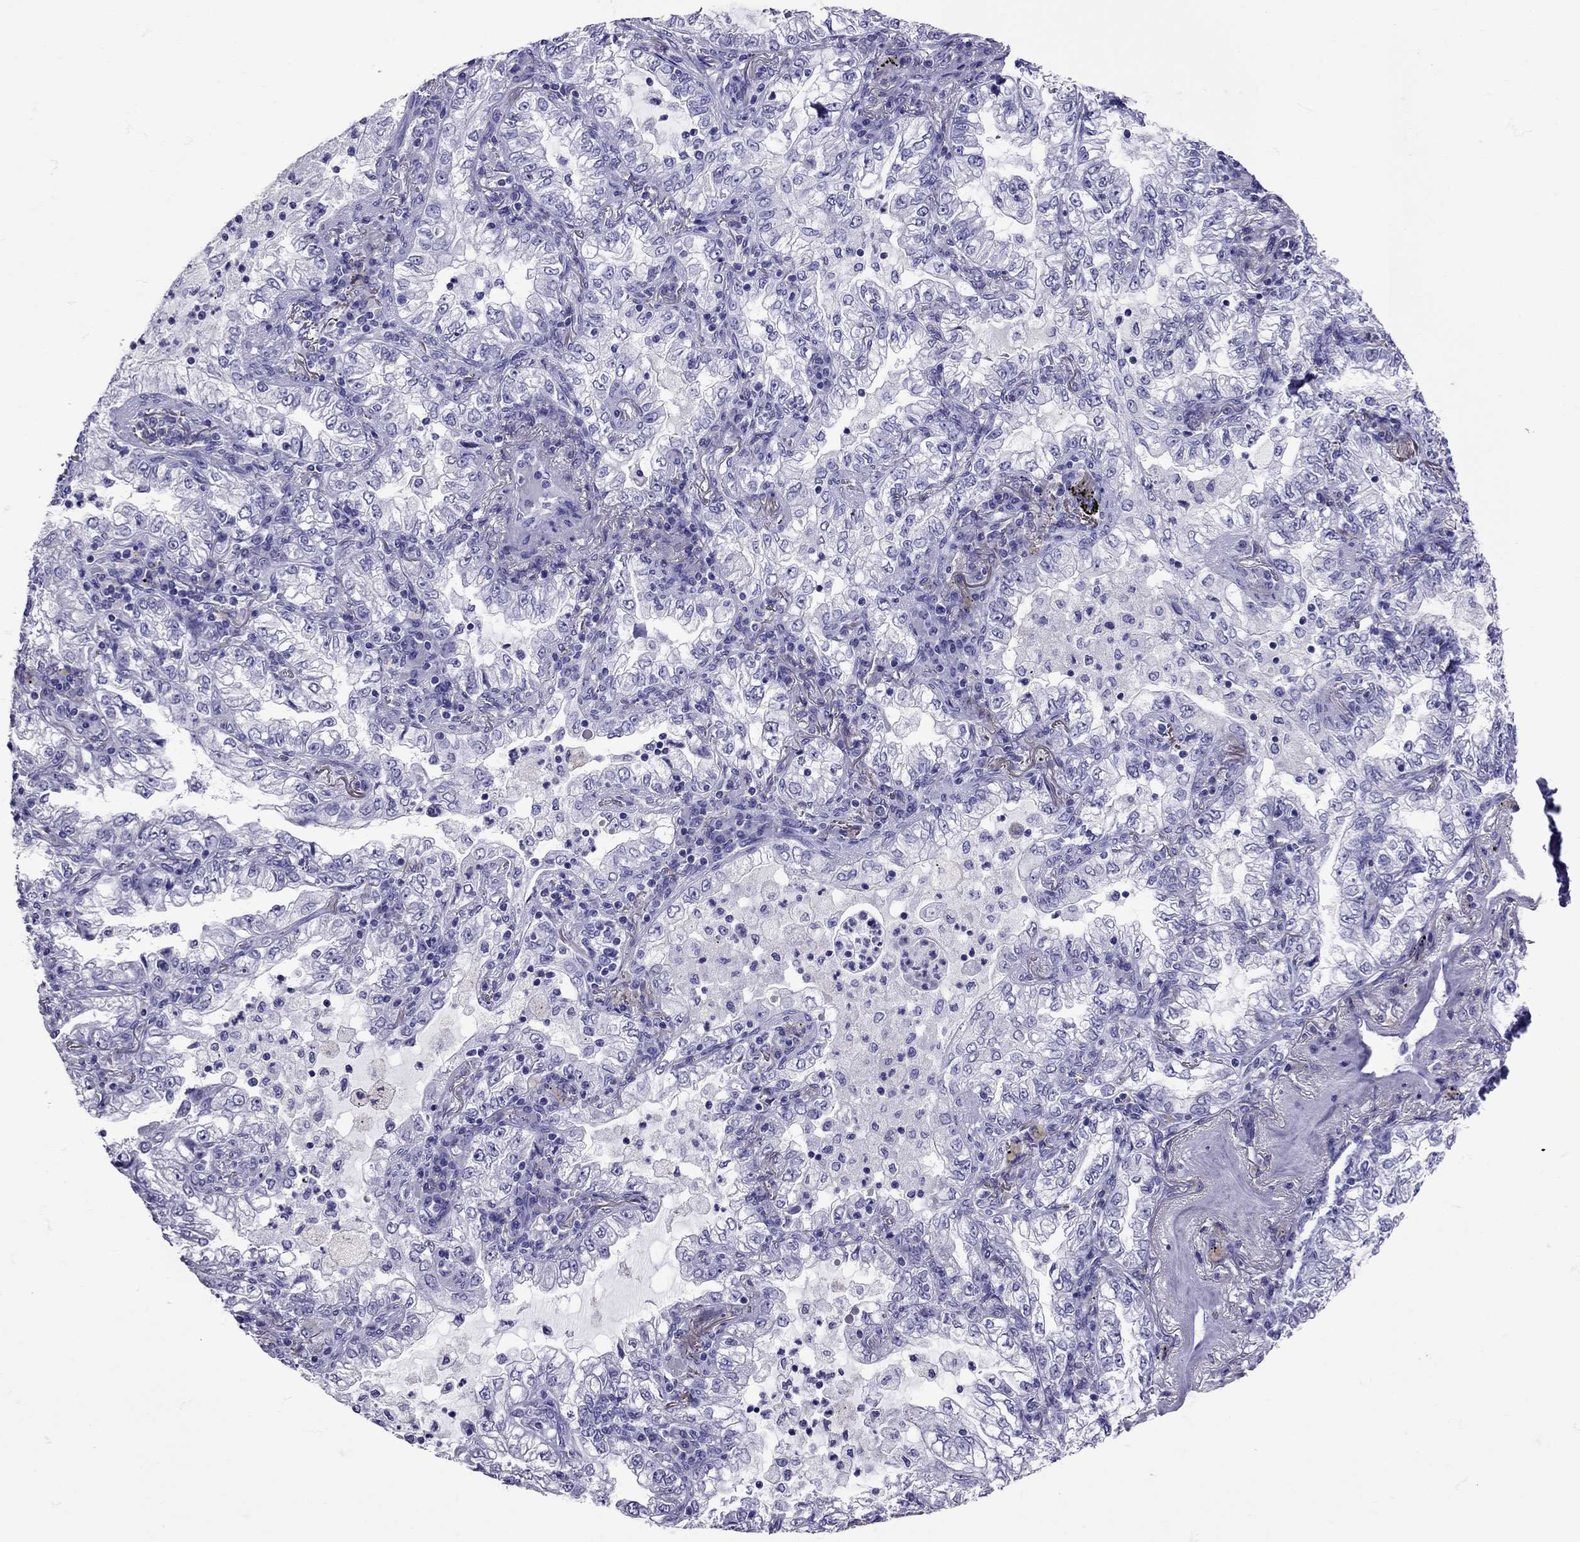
{"staining": {"intensity": "negative", "quantity": "none", "location": "none"}, "tissue": "lung cancer", "cell_type": "Tumor cells", "image_type": "cancer", "snomed": [{"axis": "morphology", "description": "Adenocarcinoma, NOS"}, {"axis": "topography", "description": "Lung"}], "caption": "DAB immunohistochemical staining of human lung cancer shows no significant staining in tumor cells.", "gene": "AVP", "patient": {"sex": "female", "age": 73}}